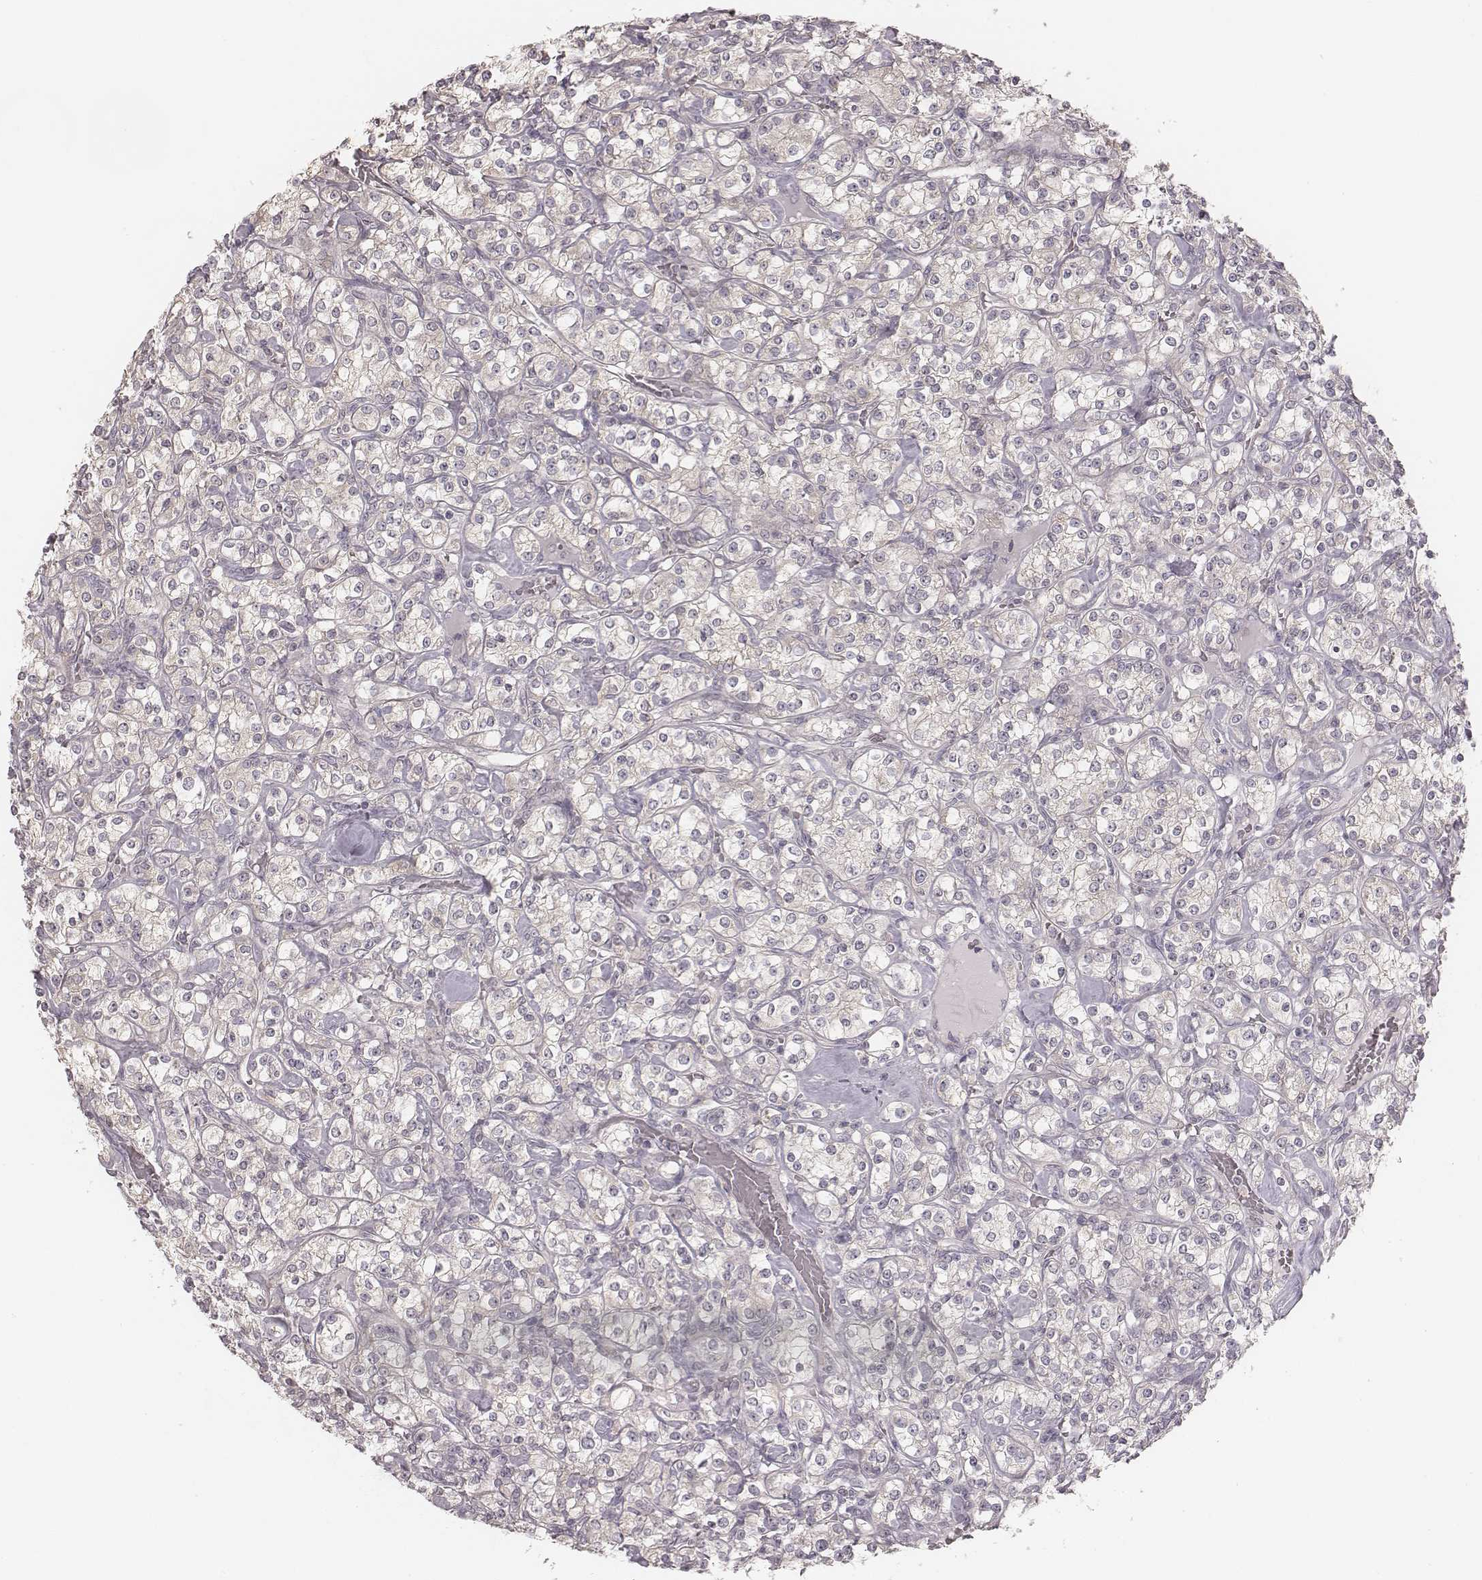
{"staining": {"intensity": "negative", "quantity": "none", "location": "none"}, "tissue": "renal cancer", "cell_type": "Tumor cells", "image_type": "cancer", "snomed": [{"axis": "morphology", "description": "Adenocarcinoma, NOS"}, {"axis": "topography", "description": "Kidney"}], "caption": "Immunohistochemistry (IHC) of adenocarcinoma (renal) shows no expression in tumor cells.", "gene": "TDRD5", "patient": {"sex": "male", "age": 77}}